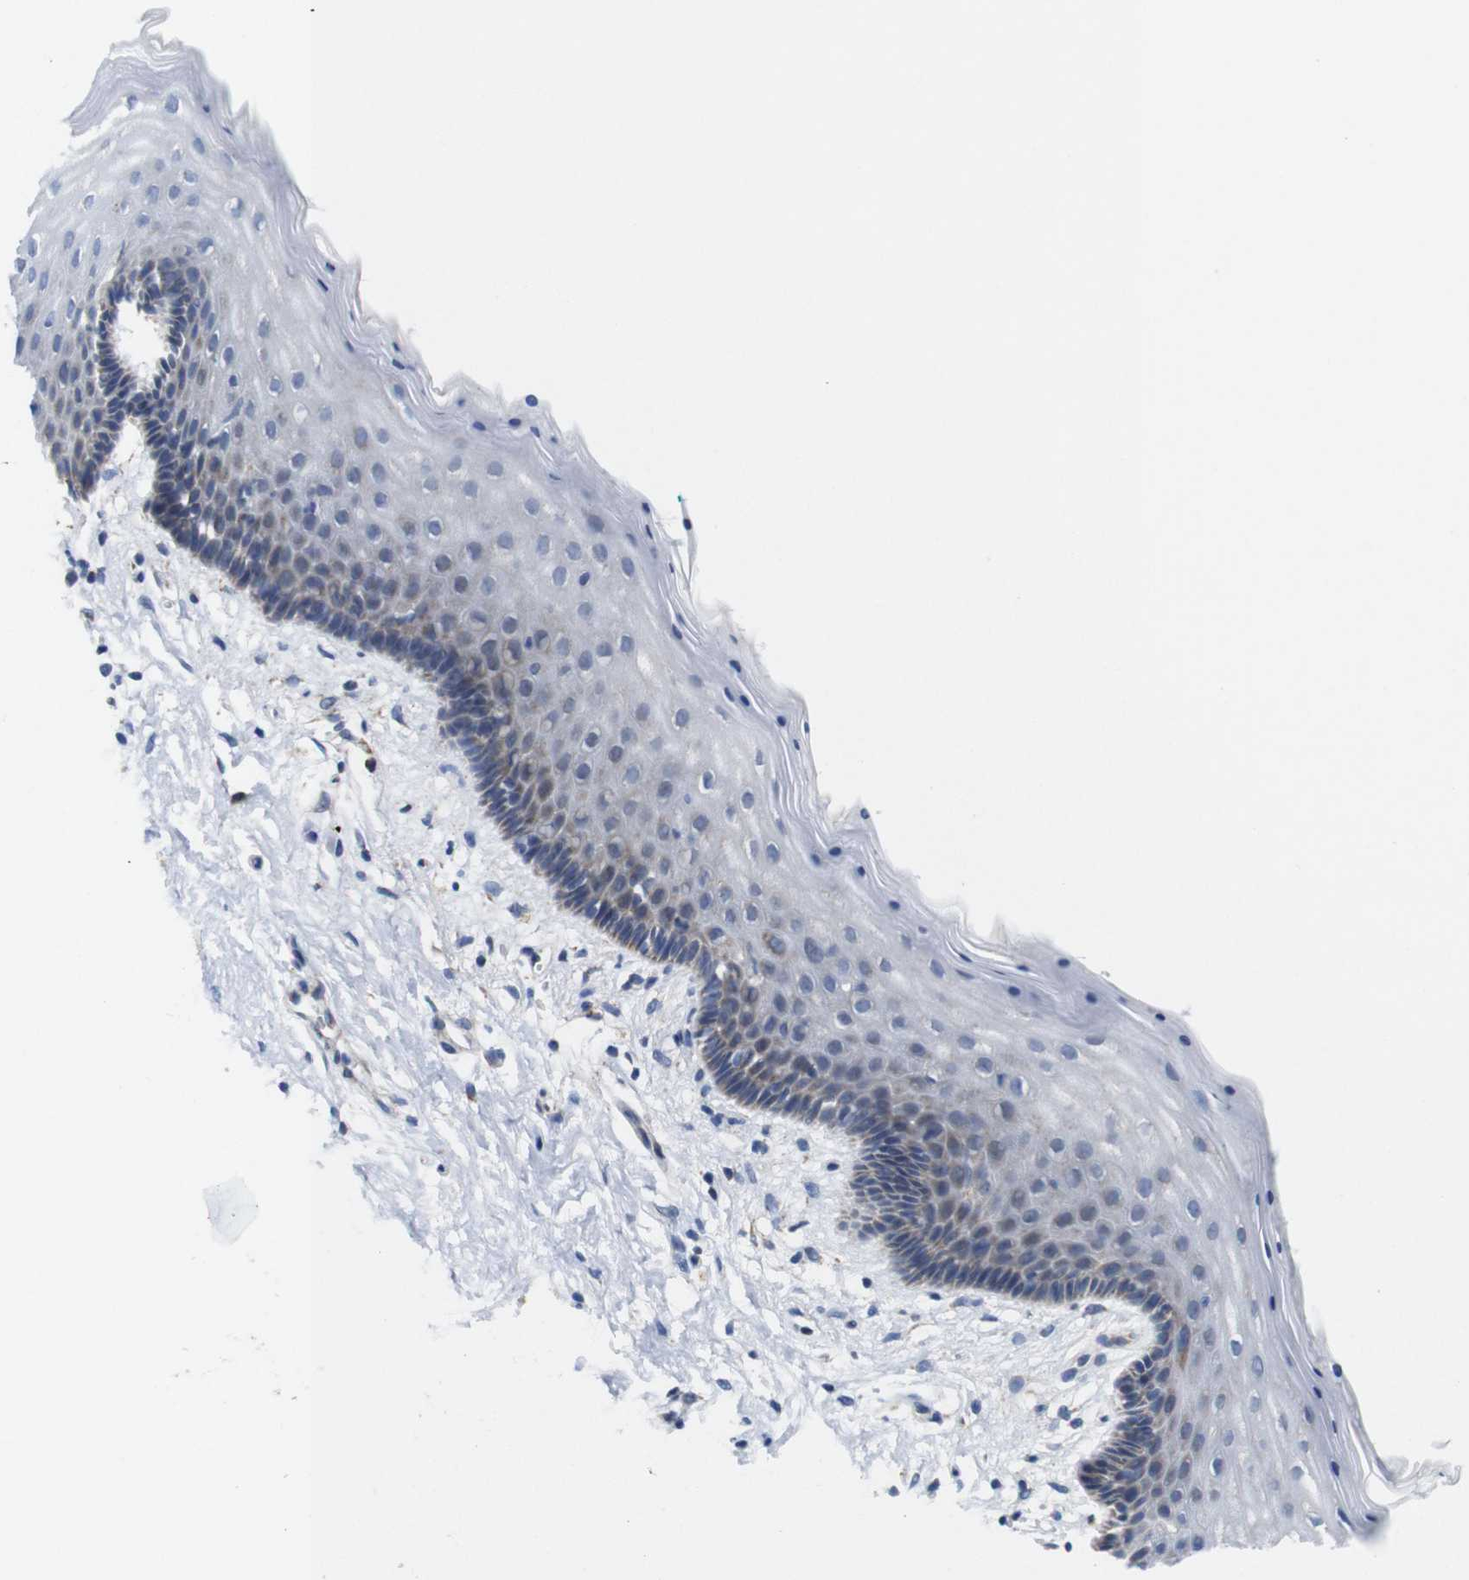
{"staining": {"intensity": "moderate", "quantity": "25%-75%", "location": "cytoplasmic/membranous"}, "tissue": "vagina", "cell_type": "Squamous epithelial cells", "image_type": "normal", "snomed": [{"axis": "morphology", "description": "Normal tissue, NOS"}, {"axis": "topography", "description": "Vagina"}], "caption": "This photomicrograph displays immunohistochemistry (IHC) staining of unremarkable vagina, with medium moderate cytoplasmic/membranous positivity in about 25%-75% of squamous epithelial cells.", "gene": "FAM171B", "patient": {"sex": "female", "age": 44}}